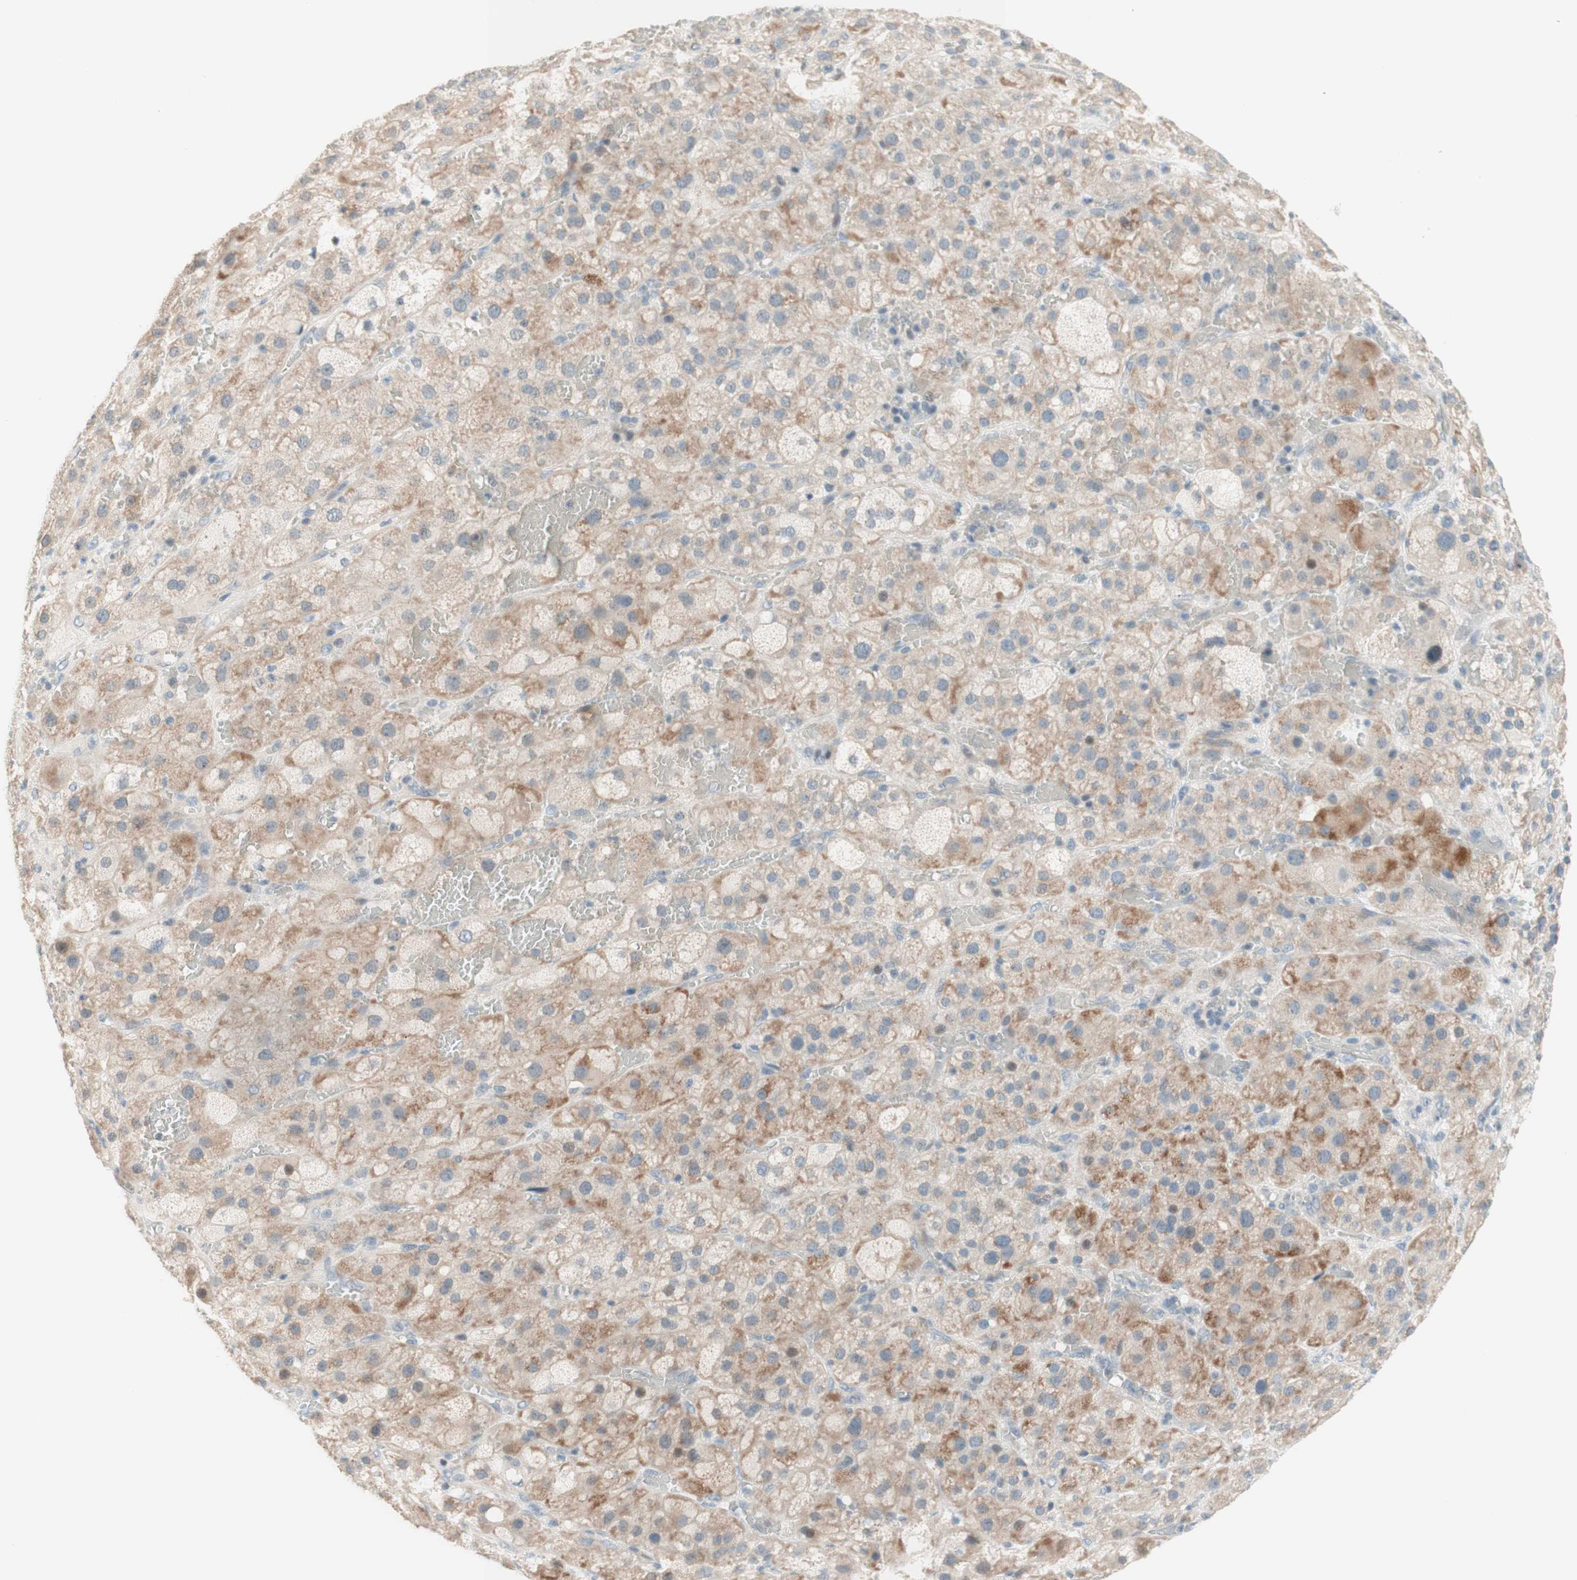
{"staining": {"intensity": "weak", "quantity": "25%-75%", "location": "cytoplasmic/membranous,nuclear"}, "tissue": "adrenal gland", "cell_type": "Glandular cells", "image_type": "normal", "snomed": [{"axis": "morphology", "description": "Normal tissue, NOS"}, {"axis": "topography", "description": "Adrenal gland"}], "caption": "A photomicrograph of adrenal gland stained for a protein exhibits weak cytoplasmic/membranous,nuclear brown staining in glandular cells. The staining was performed using DAB to visualize the protein expression in brown, while the nuclei were stained in blue with hematoxylin (Magnification: 20x).", "gene": "JPH1", "patient": {"sex": "female", "age": 47}}